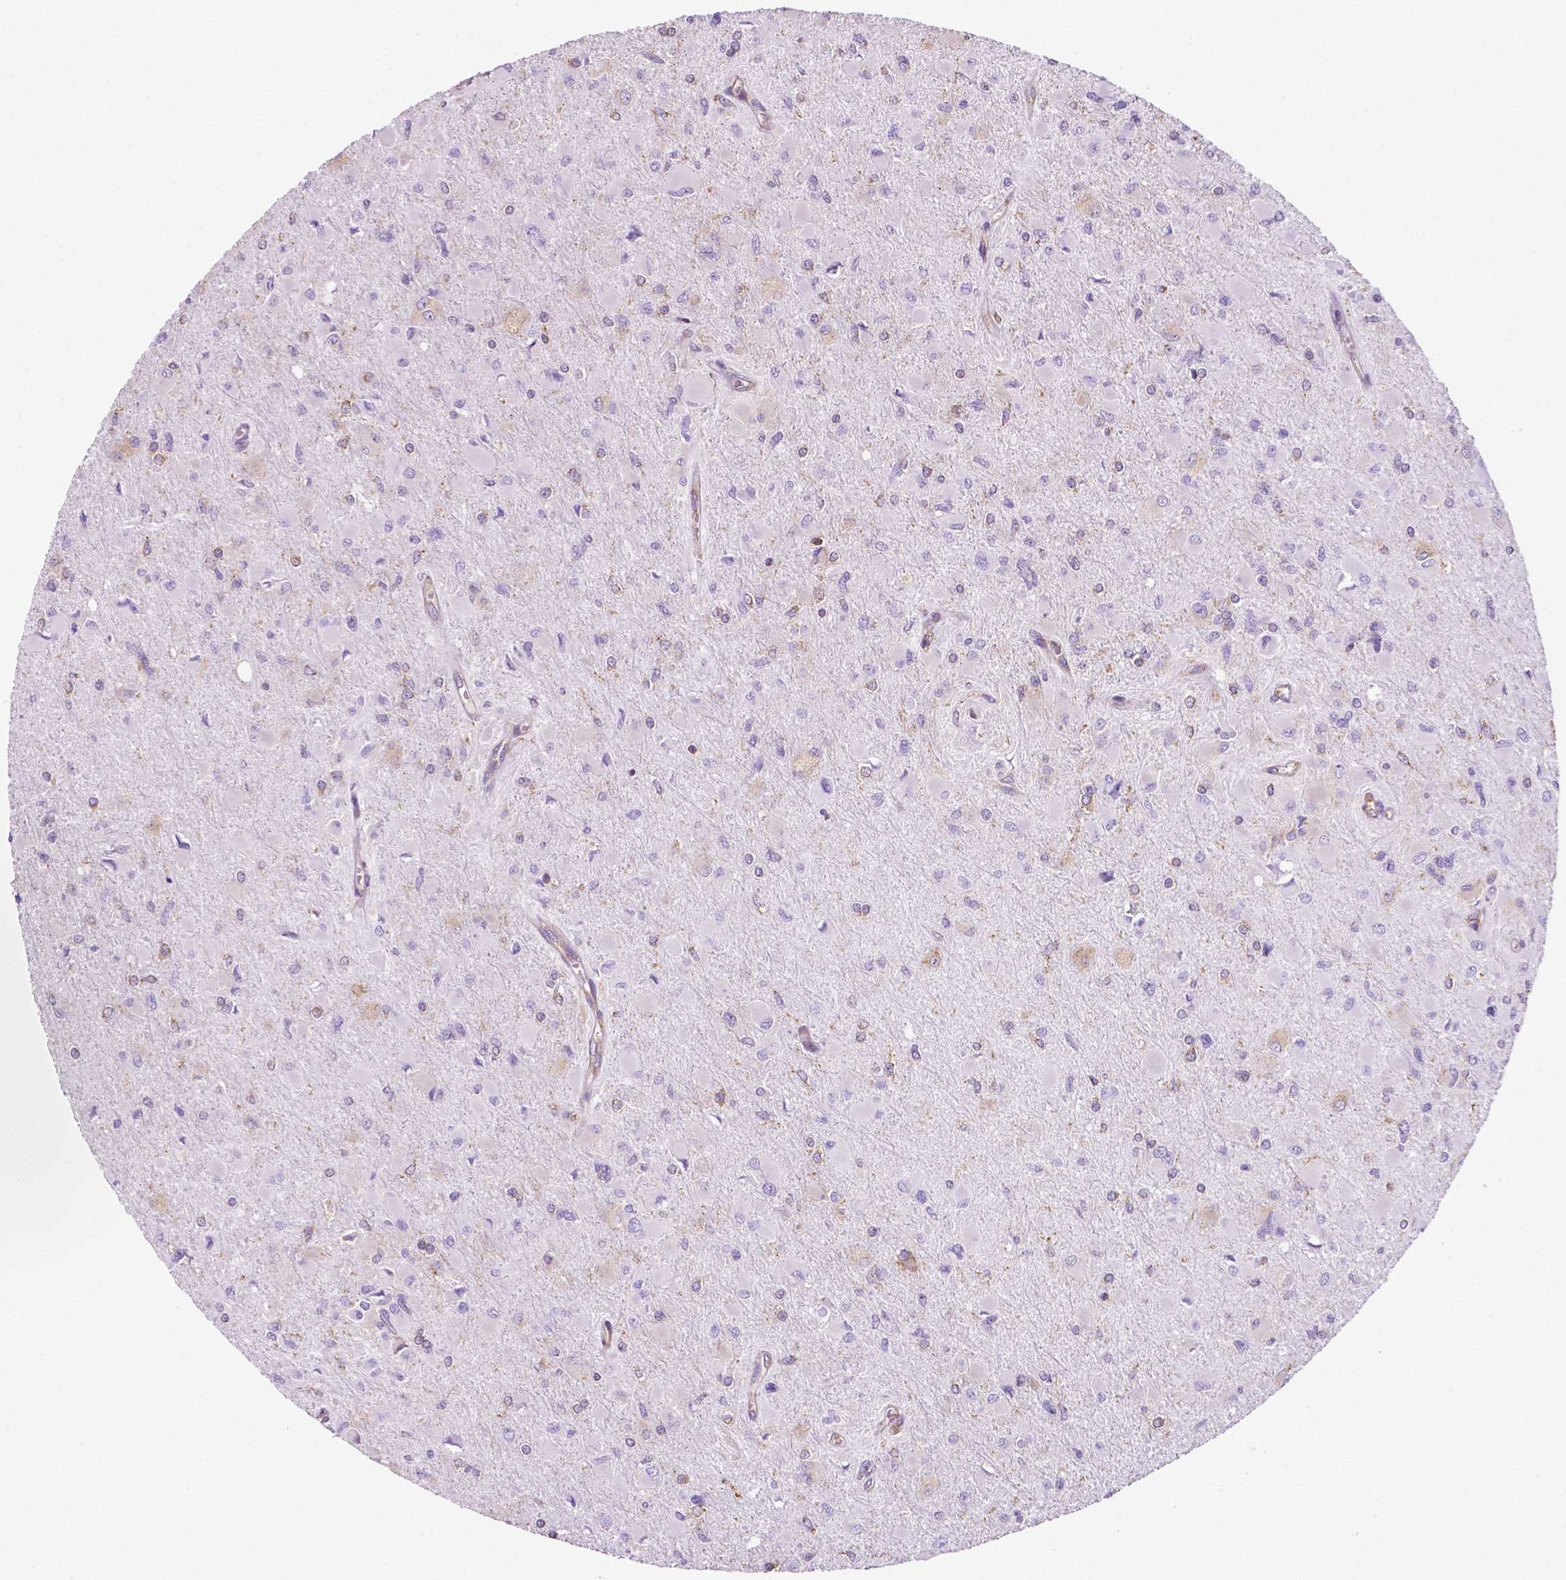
{"staining": {"intensity": "negative", "quantity": "none", "location": "none"}, "tissue": "glioma", "cell_type": "Tumor cells", "image_type": "cancer", "snomed": [{"axis": "morphology", "description": "Glioma, malignant, High grade"}, {"axis": "topography", "description": "Cerebral cortex"}], "caption": "Tumor cells show no significant staining in glioma.", "gene": "RPL29", "patient": {"sex": "female", "age": 36}}